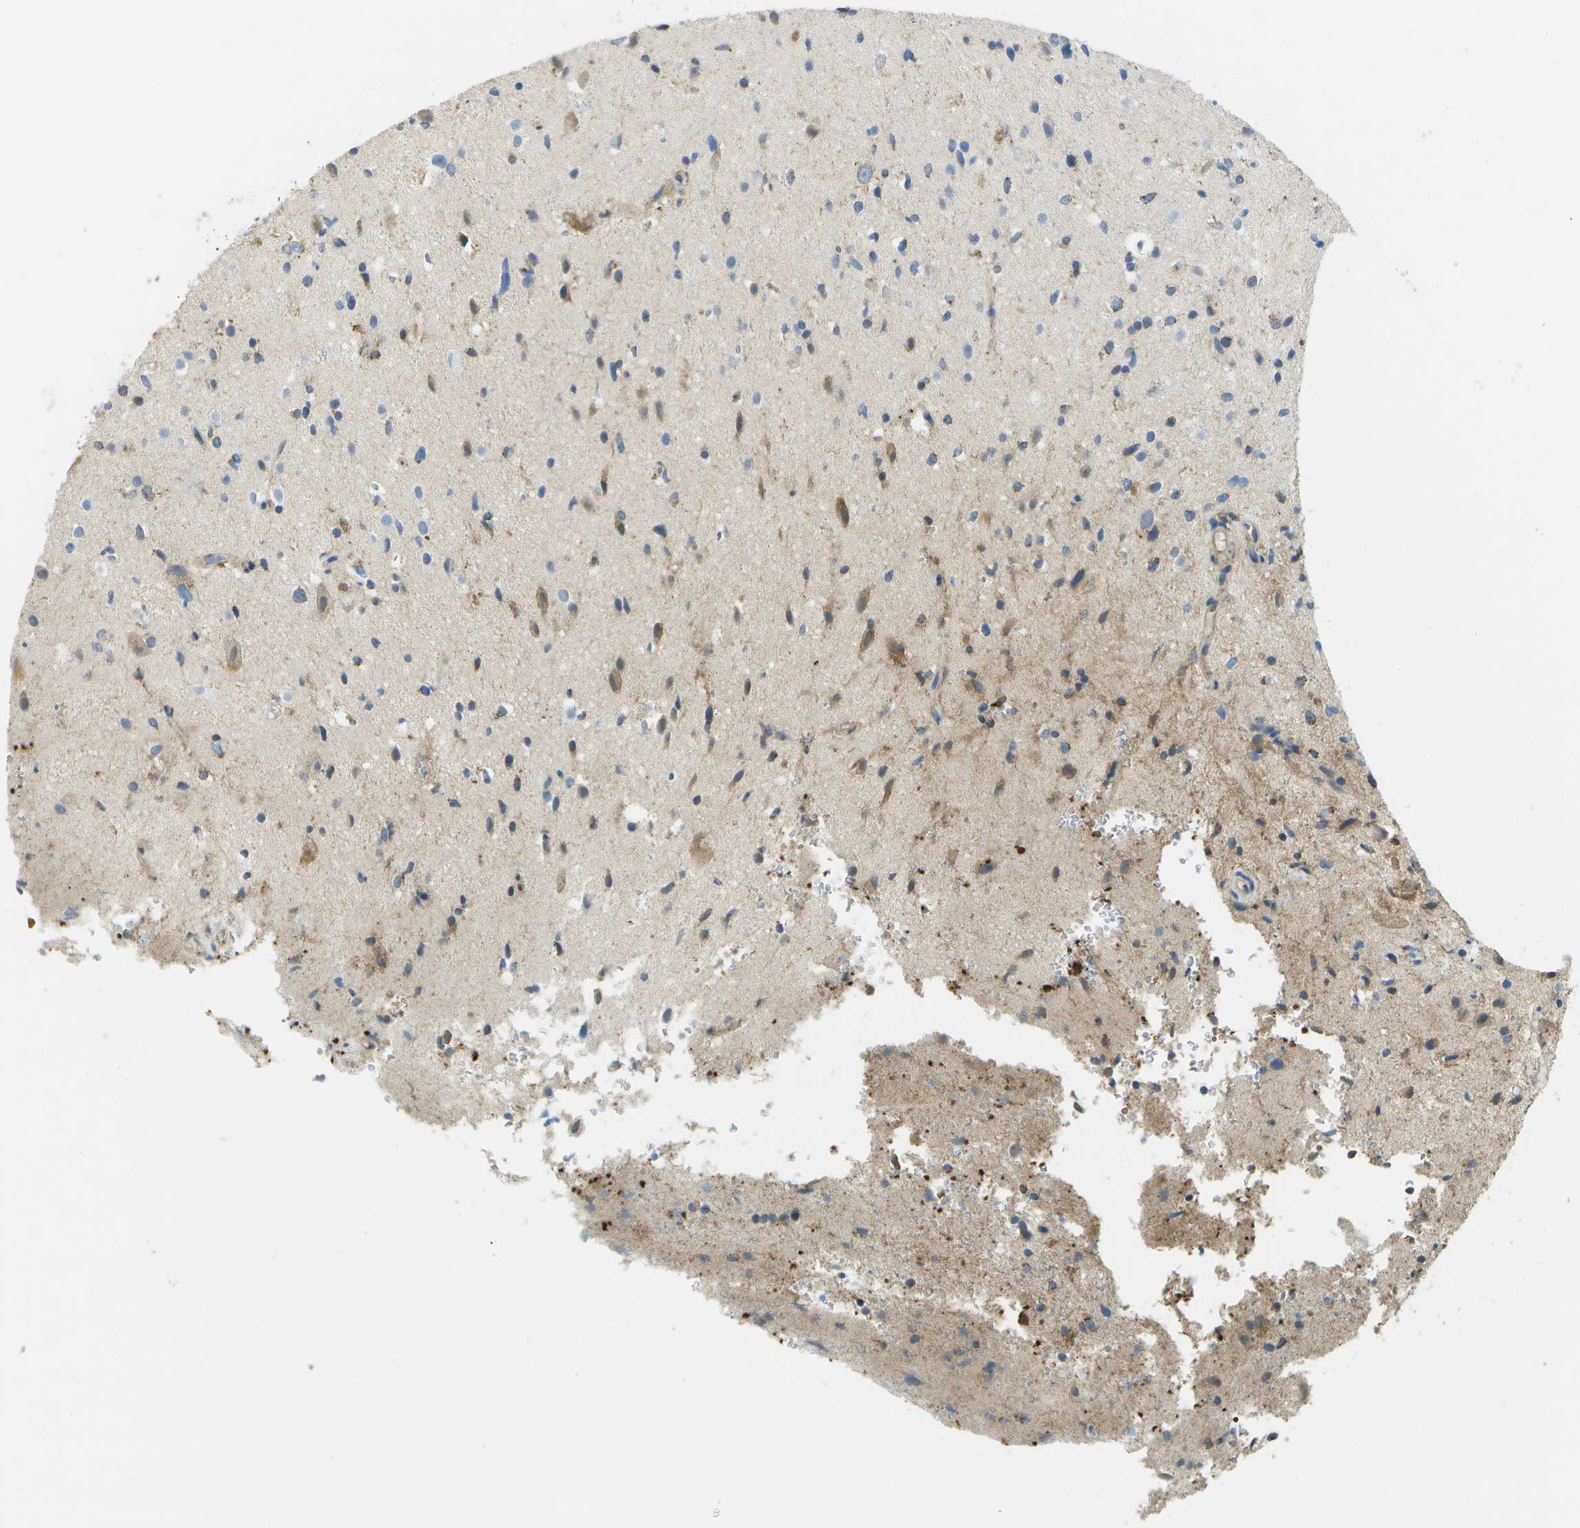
{"staining": {"intensity": "moderate", "quantity": "<25%", "location": "cytoplasmic/membranous"}, "tissue": "glioma", "cell_type": "Tumor cells", "image_type": "cancer", "snomed": [{"axis": "morphology", "description": "Glioma, malignant, High grade"}, {"axis": "topography", "description": "Brain"}], "caption": "A photomicrograph showing moderate cytoplasmic/membranous staining in about <25% of tumor cells in high-grade glioma (malignant), as visualized by brown immunohistochemical staining.", "gene": "CACHD1", "patient": {"sex": "male", "age": 33}}